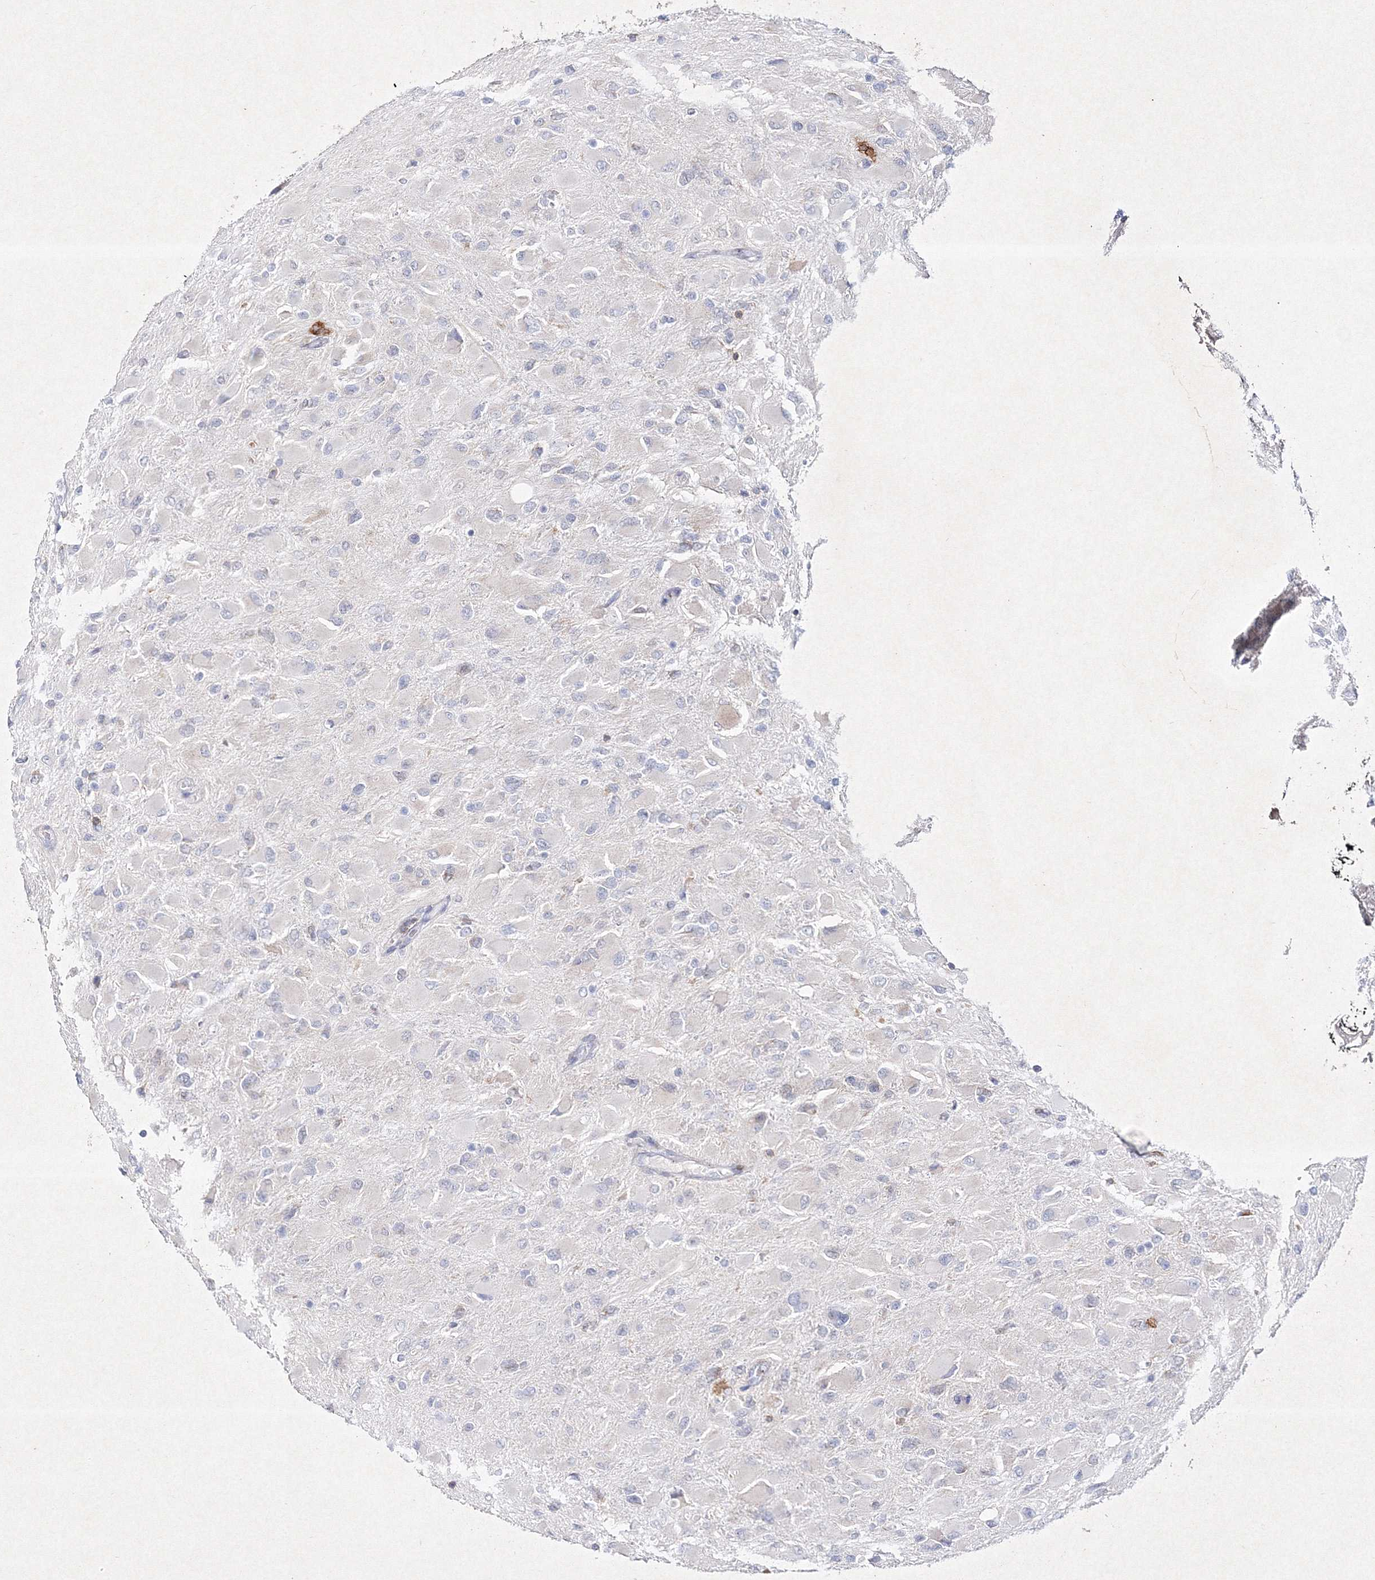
{"staining": {"intensity": "negative", "quantity": "none", "location": "none"}, "tissue": "glioma", "cell_type": "Tumor cells", "image_type": "cancer", "snomed": [{"axis": "morphology", "description": "Glioma, malignant, High grade"}, {"axis": "topography", "description": "Cerebral cortex"}], "caption": "Tumor cells show no significant protein expression in glioma.", "gene": "HCST", "patient": {"sex": "female", "age": 36}}